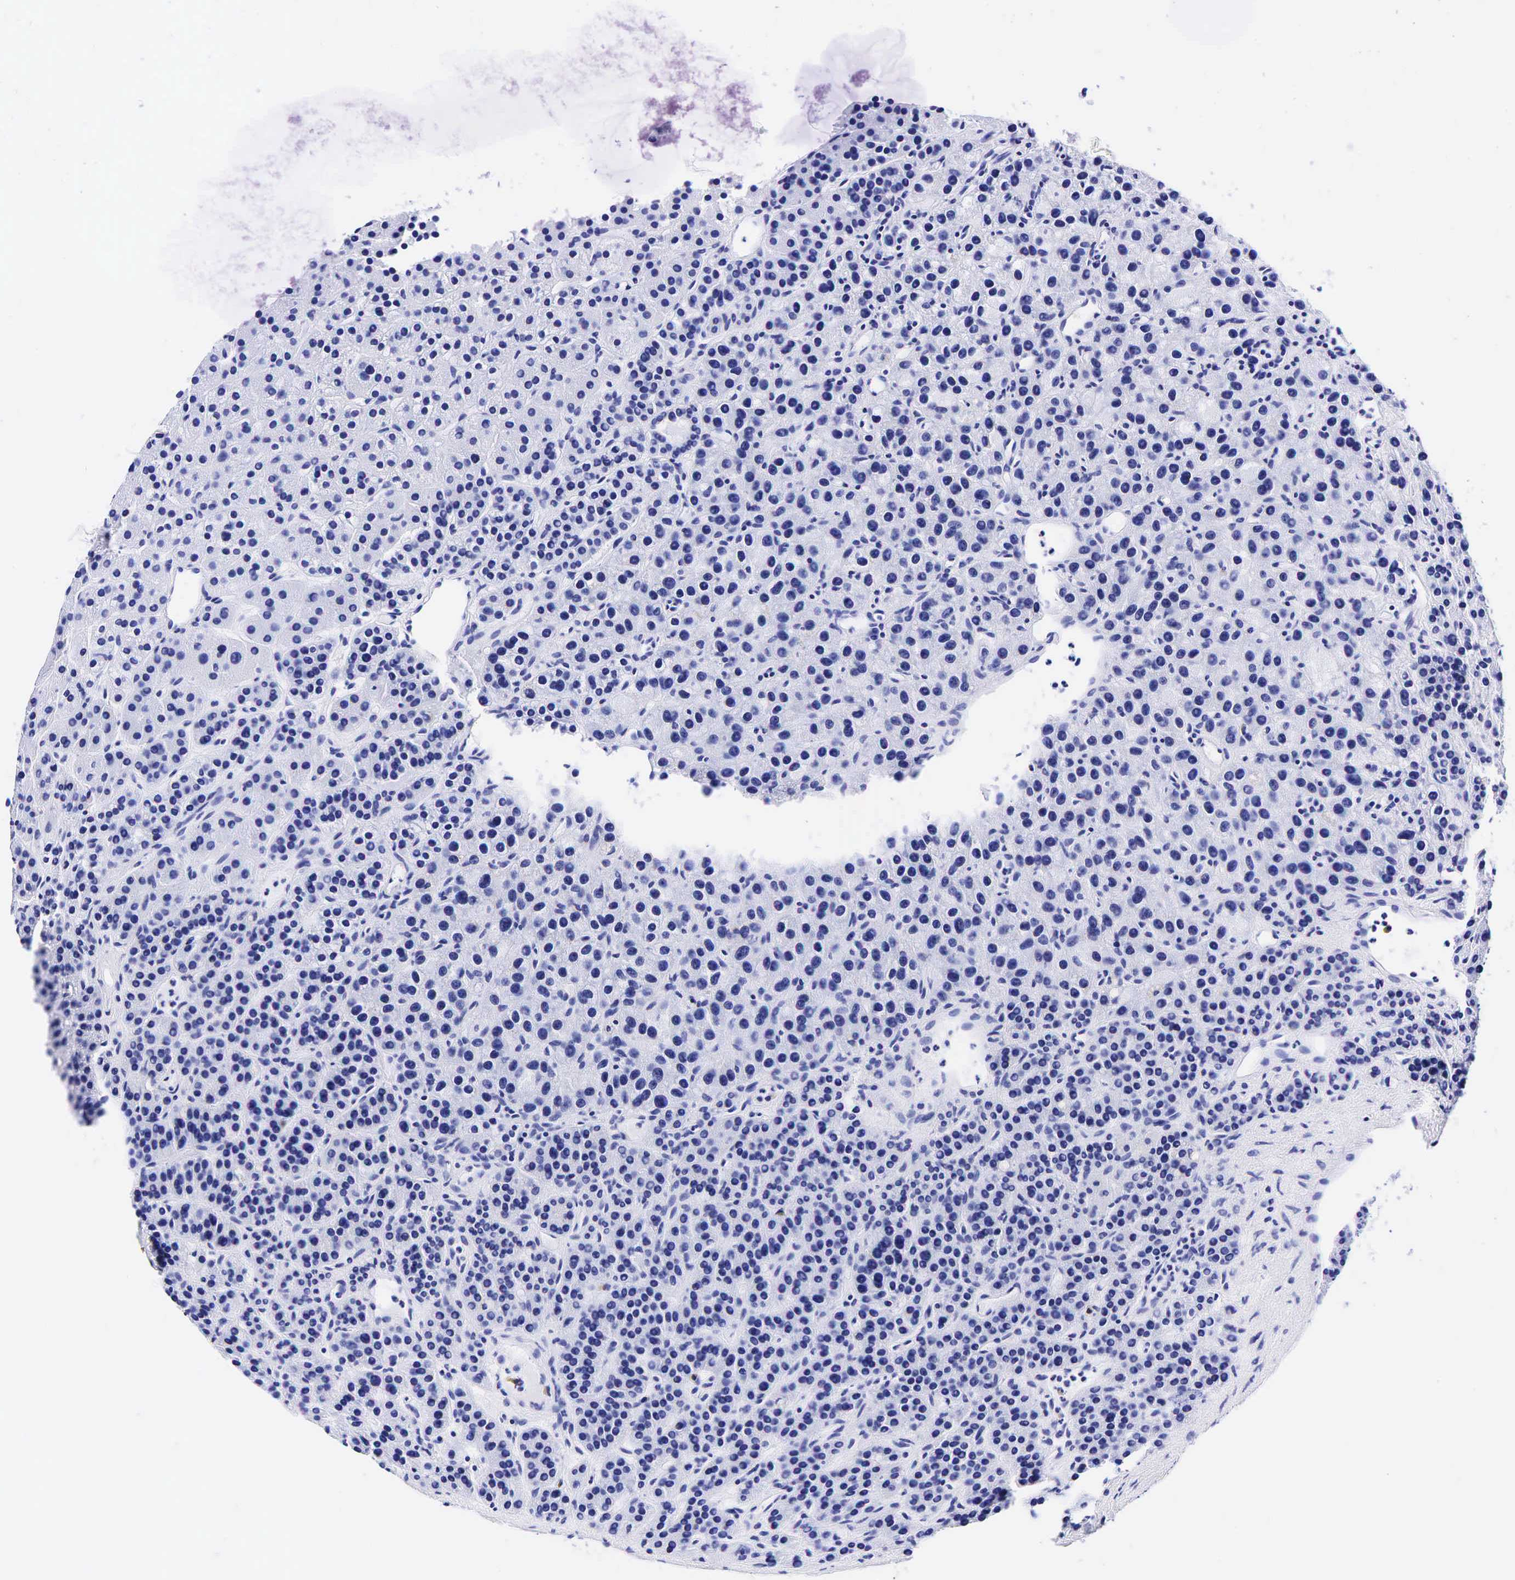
{"staining": {"intensity": "negative", "quantity": "none", "location": "none"}, "tissue": "parathyroid gland", "cell_type": "Glandular cells", "image_type": "normal", "snomed": [{"axis": "morphology", "description": "Normal tissue, NOS"}, {"axis": "topography", "description": "Parathyroid gland"}], "caption": "Photomicrograph shows no protein staining in glandular cells of normal parathyroid gland. (DAB immunohistochemistry, high magnification).", "gene": "GAST", "patient": {"sex": "female", "age": 64}}